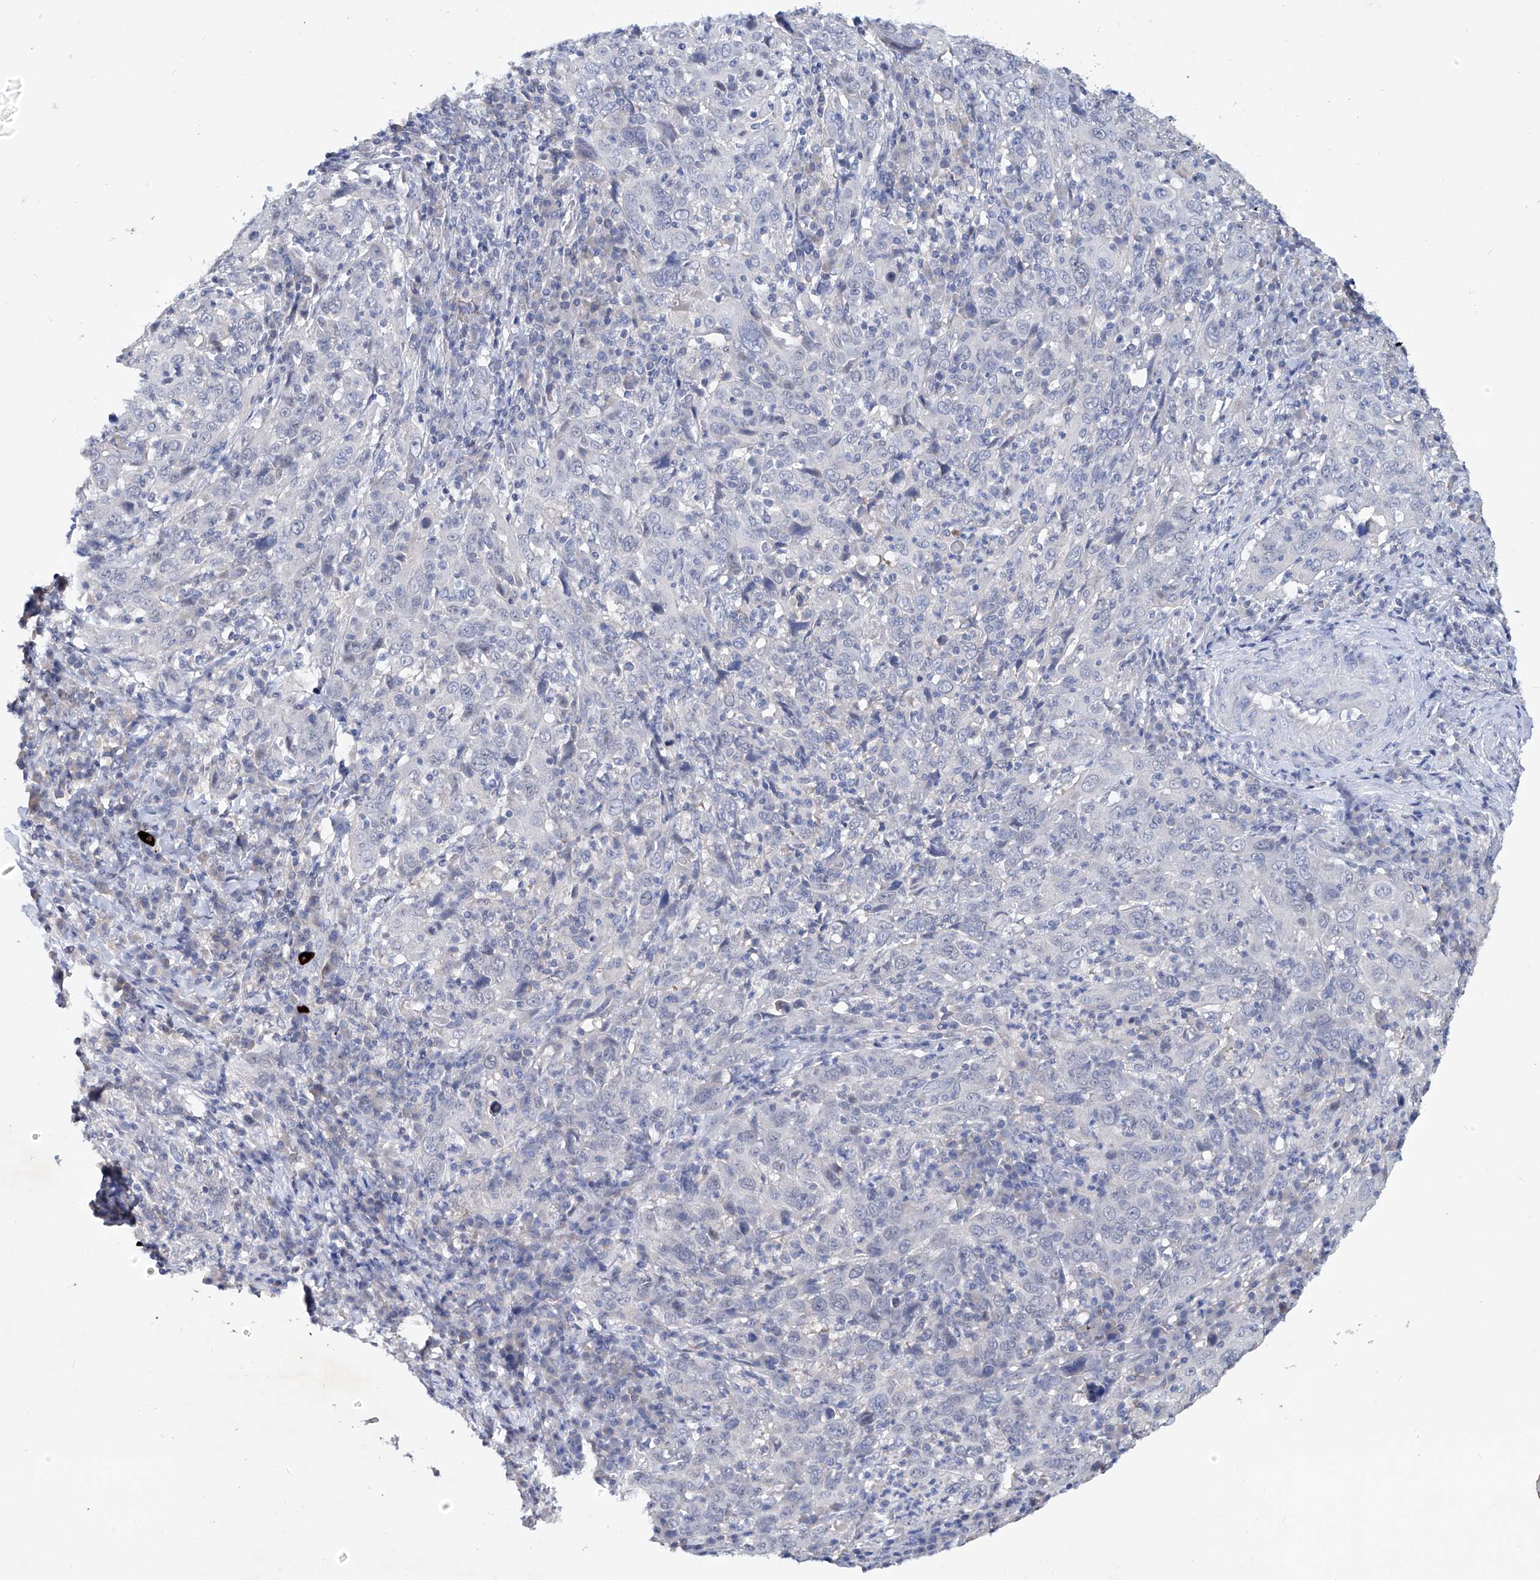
{"staining": {"intensity": "negative", "quantity": "none", "location": "none"}, "tissue": "cervical cancer", "cell_type": "Tumor cells", "image_type": "cancer", "snomed": [{"axis": "morphology", "description": "Squamous cell carcinoma, NOS"}, {"axis": "topography", "description": "Cervix"}], "caption": "This is a histopathology image of IHC staining of cervical squamous cell carcinoma, which shows no positivity in tumor cells.", "gene": "KLHL17", "patient": {"sex": "female", "age": 46}}